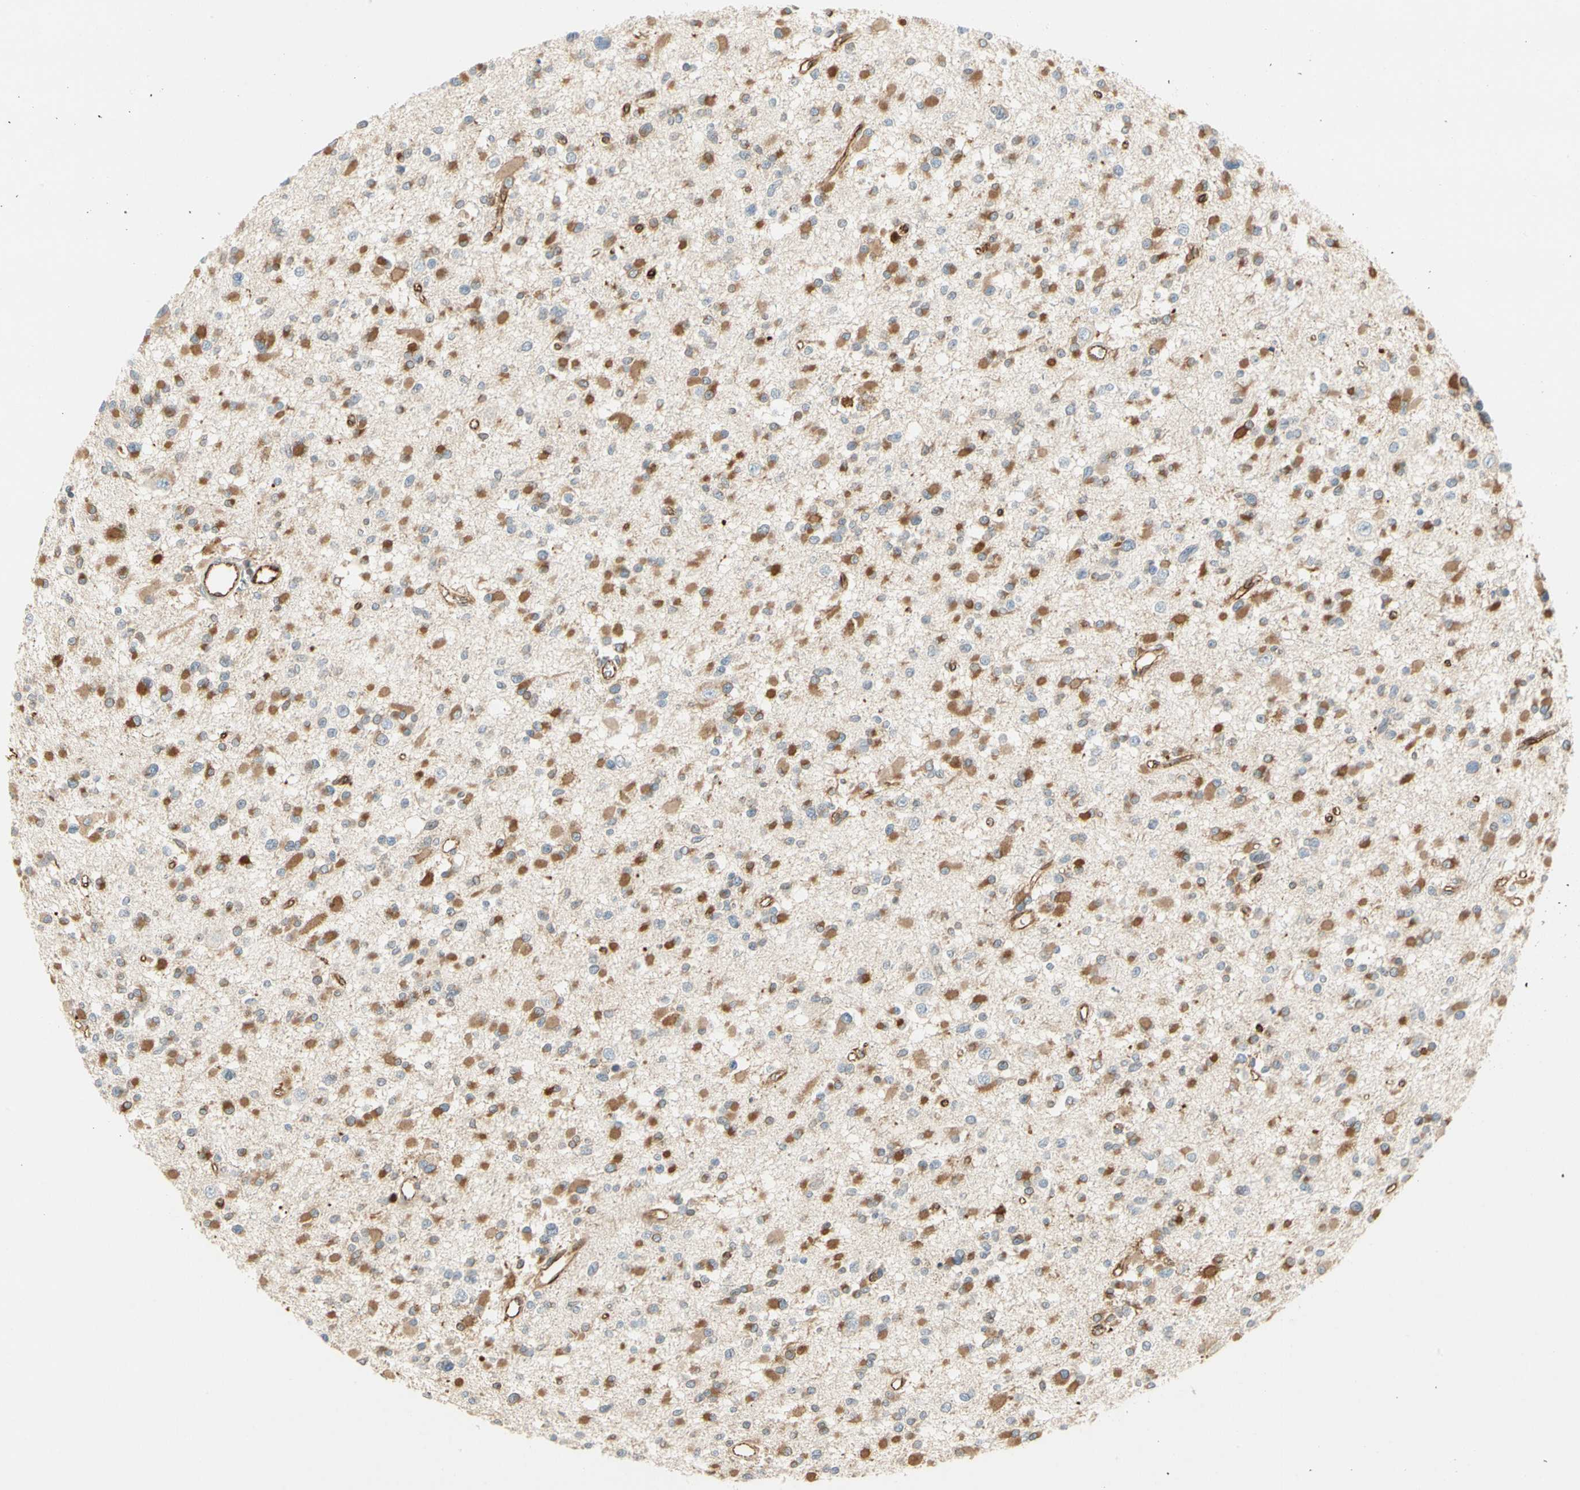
{"staining": {"intensity": "moderate", "quantity": ">75%", "location": "cytoplasmic/membranous"}, "tissue": "glioma", "cell_type": "Tumor cells", "image_type": "cancer", "snomed": [{"axis": "morphology", "description": "Glioma, malignant, Low grade"}, {"axis": "topography", "description": "Brain"}], "caption": "Immunohistochemistry photomicrograph of neoplastic tissue: human glioma stained using immunohistochemistry displays medium levels of moderate protein expression localized specifically in the cytoplasmic/membranous of tumor cells, appearing as a cytoplasmic/membranous brown color.", "gene": "TAPBP", "patient": {"sex": "female", "age": 22}}